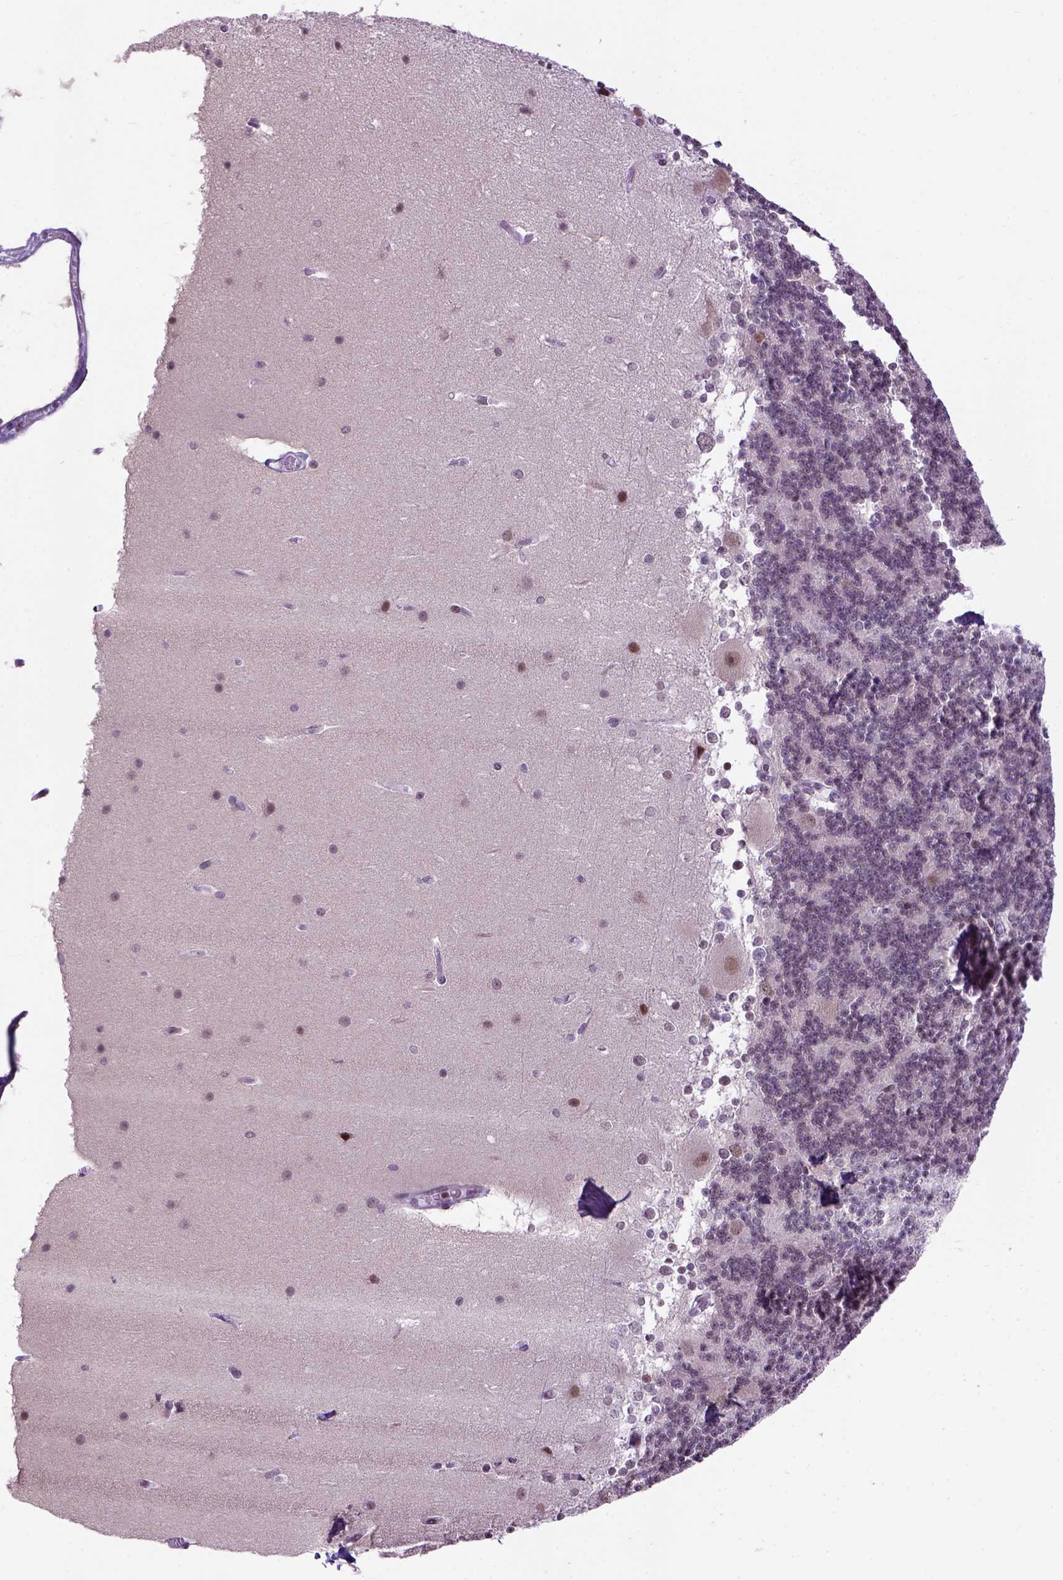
{"staining": {"intensity": "negative", "quantity": "none", "location": "none"}, "tissue": "cerebellum", "cell_type": "Cells in granular layer", "image_type": "normal", "snomed": [{"axis": "morphology", "description": "Normal tissue, NOS"}, {"axis": "topography", "description": "Cerebellum"}], "caption": "This is an immunohistochemistry (IHC) micrograph of benign cerebellum. There is no staining in cells in granular layer.", "gene": "TBPL1", "patient": {"sex": "female", "age": 19}}